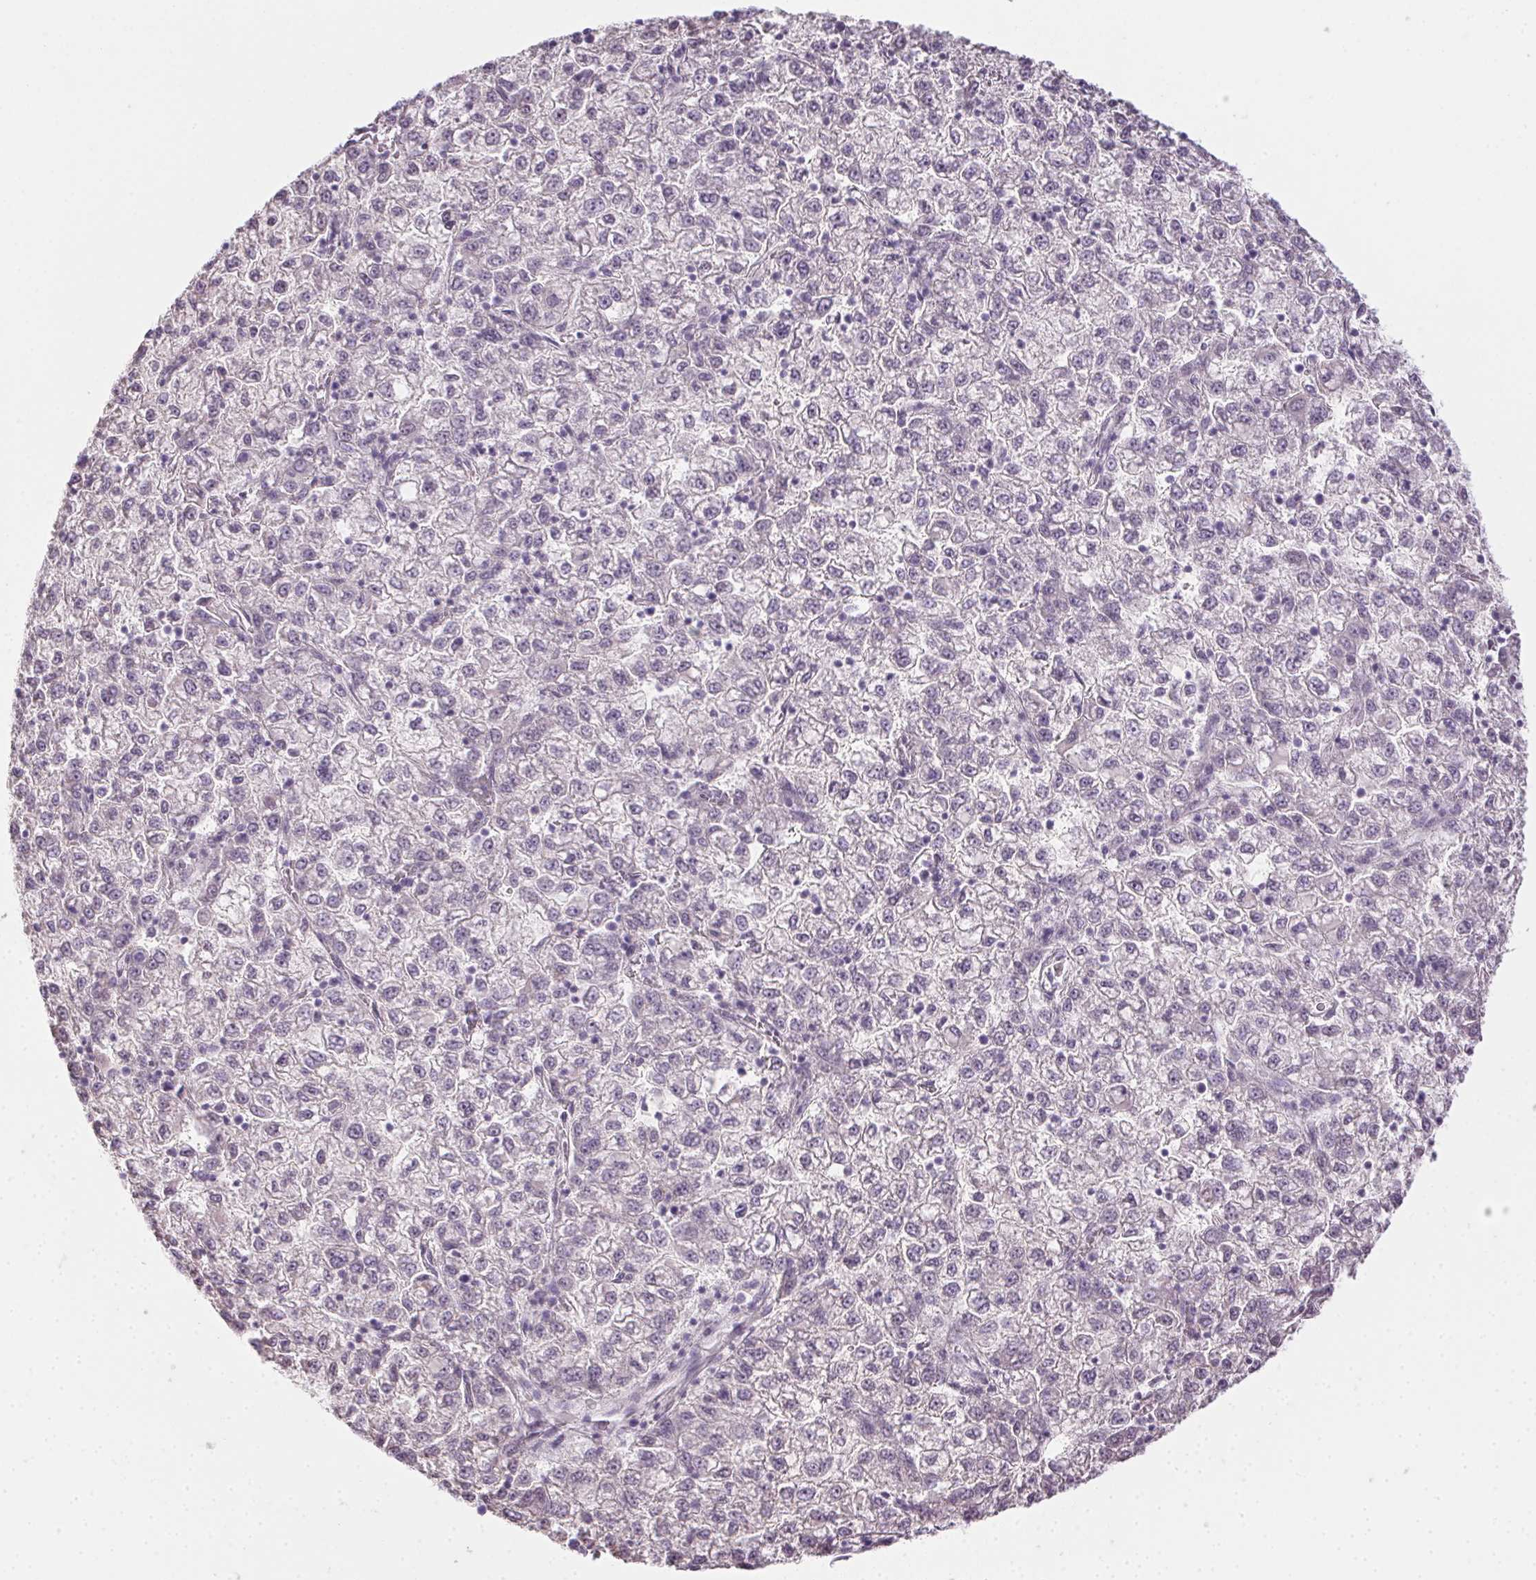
{"staining": {"intensity": "negative", "quantity": "none", "location": "none"}, "tissue": "liver cancer", "cell_type": "Tumor cells", "image_type": "cancer", "snomed": [{"axis": "morphology", "description": "Carcinoma, Hepatocellular, NOS"}, {"axis": "topography", "description": "Liver"}], "caption": "The image demonstrates no significant expression in tumor cells of hepatocellular carcinoma (liver).", "gene": "CTCFL", "patient": {"sex": "male", "age": 40}}